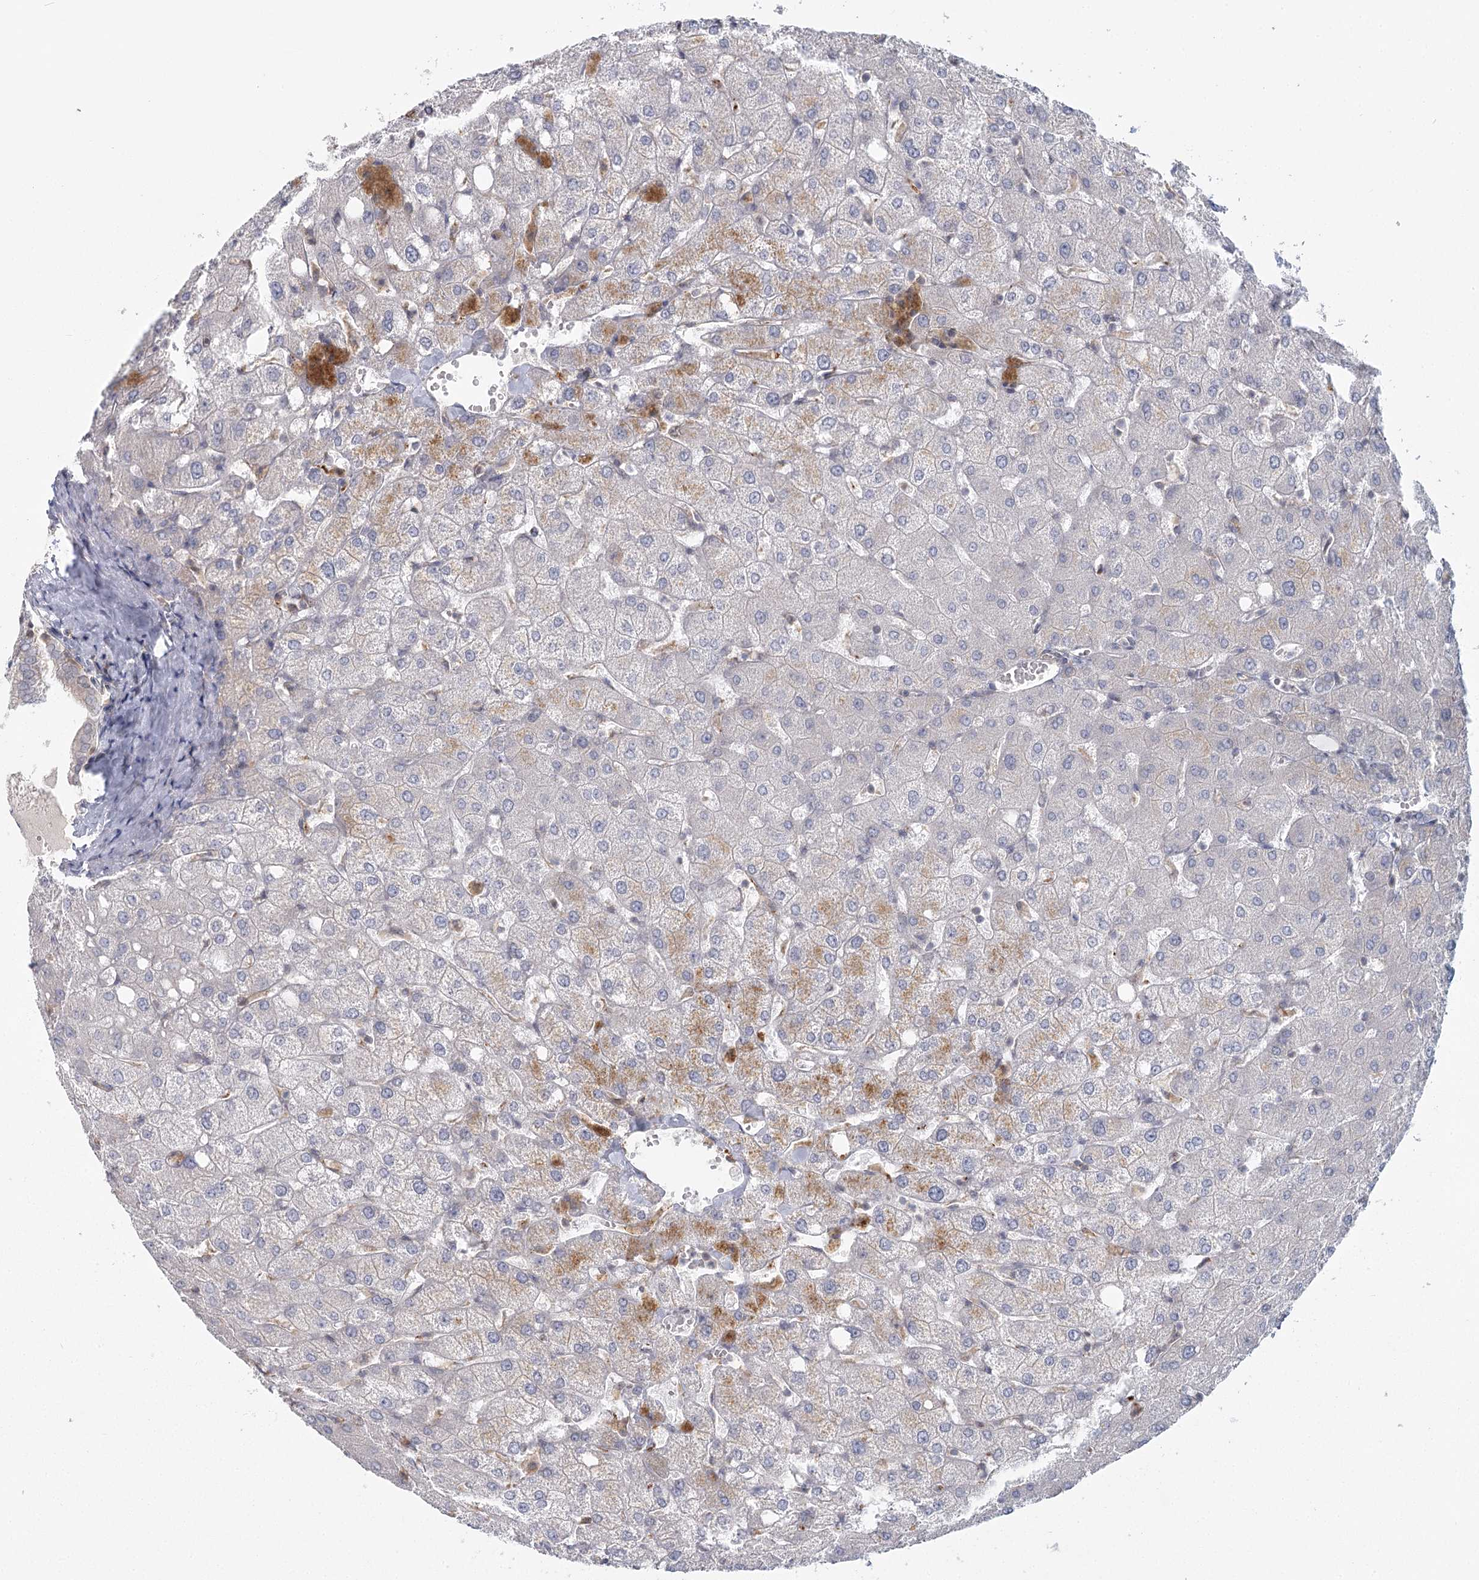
{"staining": {"intensity": "negative", "quantity": "none", "location": "none"}, "tissue": "liver", "cell_type": "Cholangiocytes", "image_type": "normal", "snomed": [{"axis": "morphology", "description": "Normal tissue, NOS"}, {"axis": "topography", "description": "Liver"}], "caption": "Photomicrograph shows no protein staining in cholangiocytes of unremarkable liver.", "gene": "USP11", "patient": {"sex": "female", "age": 54}}